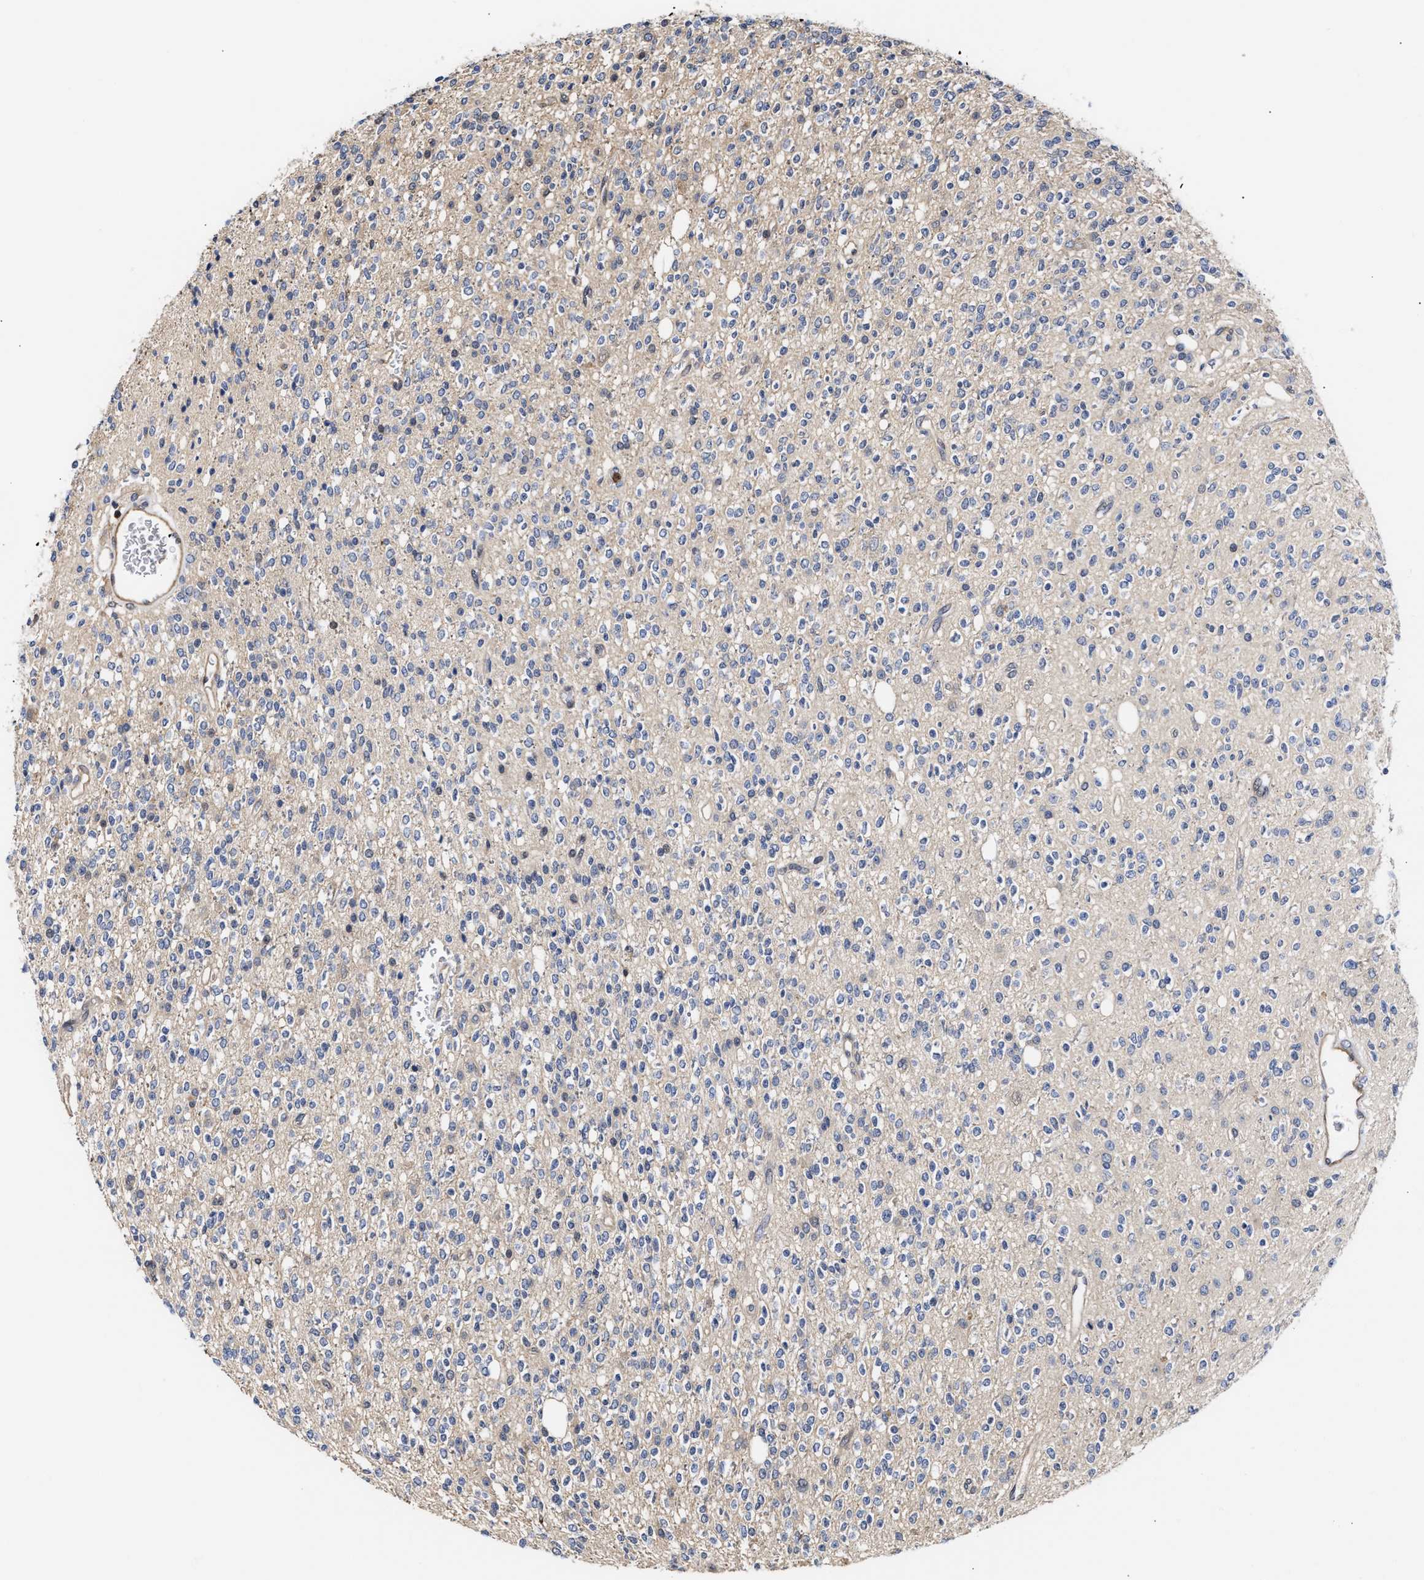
{"staining": {"intensity": "negative", "quantity": "none", "location": "none"}, "tissue": "glioma", "cell_type": "Tumor cells", "image_type": "cancer", "snomed": [{"axis": "morphology", "description": "Glioma, malignant, High grade"}, {"axis": "topography", "description": "Brain"}], "caption": "A high-resolution image shows immunohistochemistry staining of glioma, which demonstrates no significant staining in tumor cells. Brightfield microscopy of immunohistochemistry (IHC) stained with DAB (brown) and hematoxylin (blue), captured at high magnification.", "gene": "KLHDC1", "patient": {"sex": "male", "age": 34}}